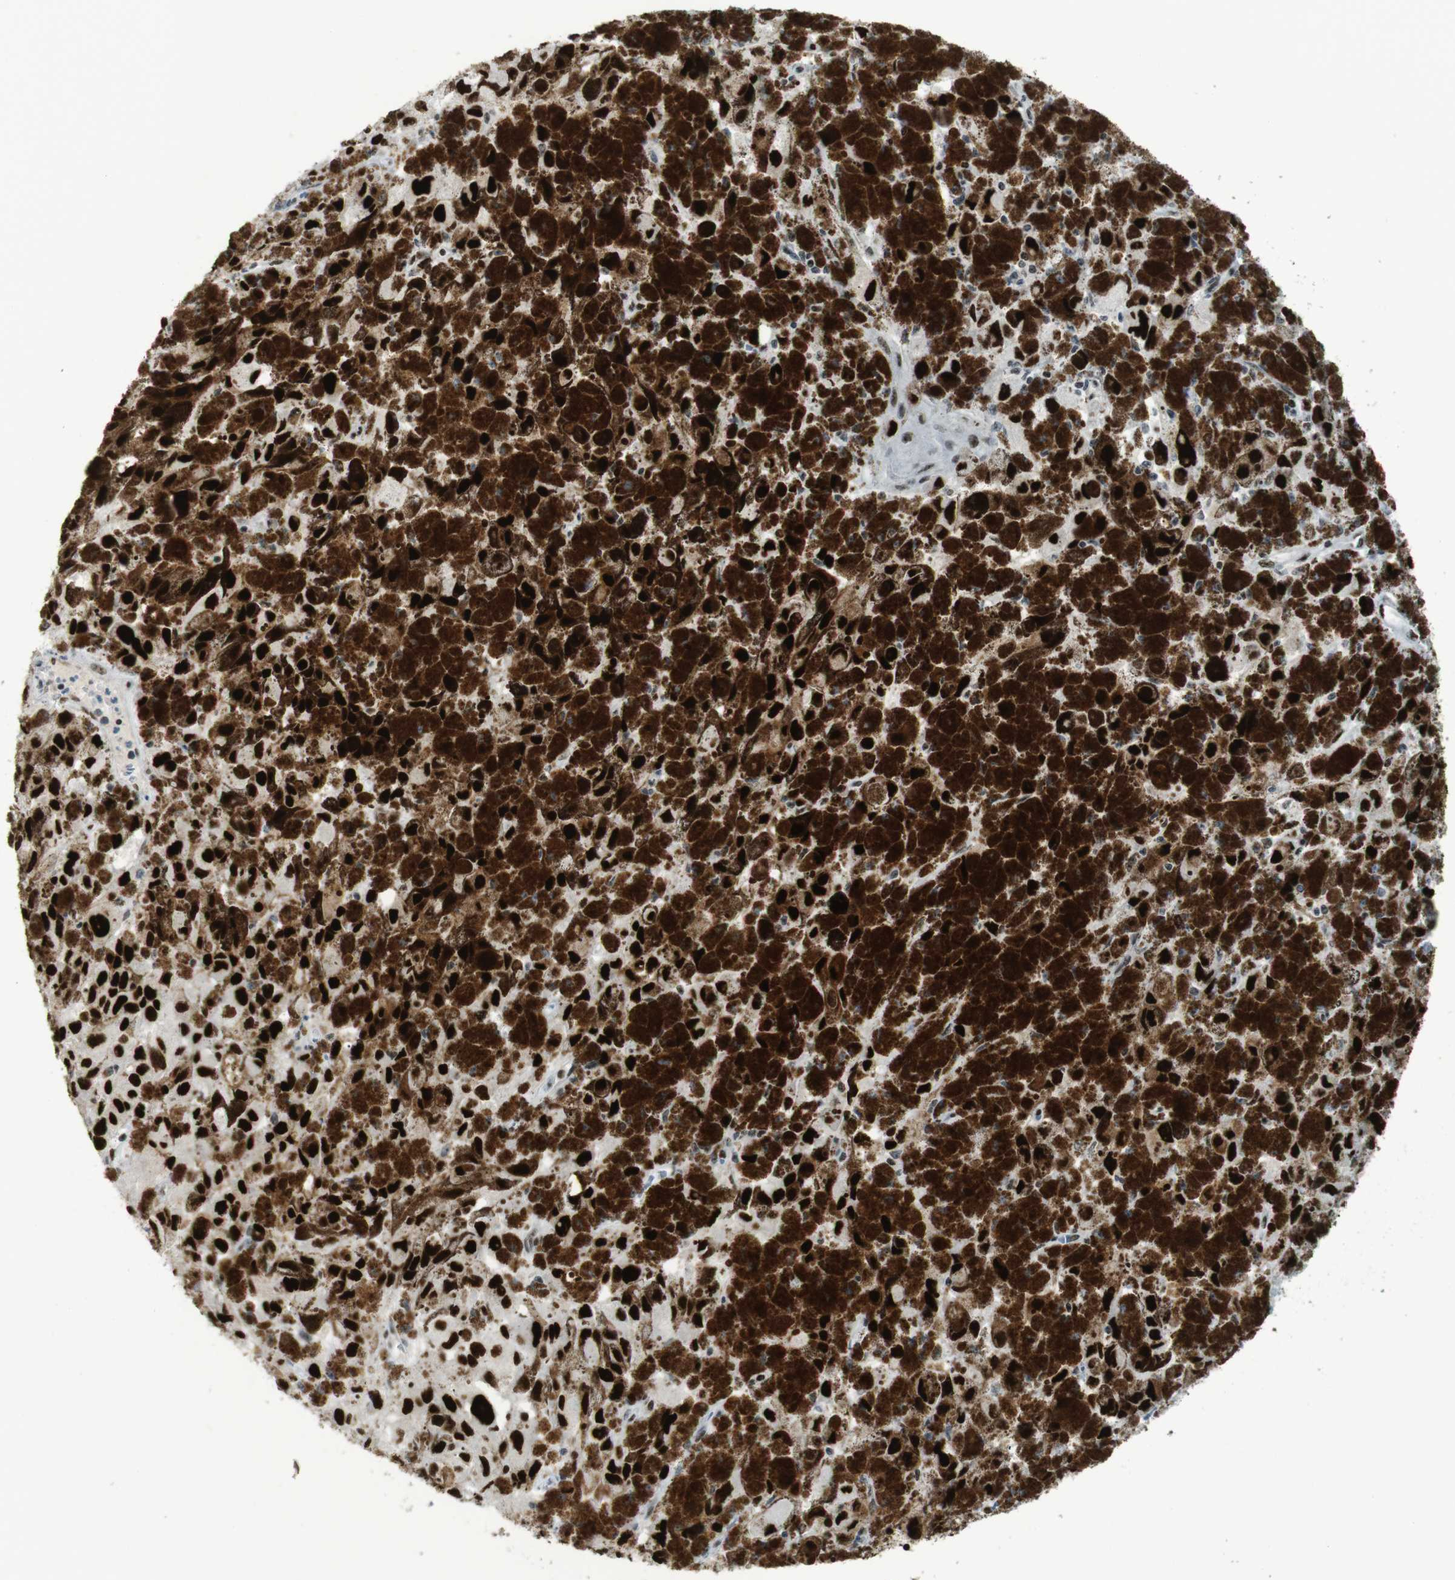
{"staining": {"intensity": "strong", "quantity": ">75%", "location": "nuclear"}, "tissue": "melanoma", "cell_type": "Tumor cells", "image_type": "cancer", "snomed": [{"axis": "morphology", "description": "Malignant melanoma, NOS"}, {"axis": "topography", "description": "Skin"}], "caption": "Immunohistochemistry (IHC) image of neoplastic tissue: melanoma stained using IHC demonstrates high levels of strong protein expression localized specifically in the nuclear of tumor cells, appearing as a nuclear brown color.", "gene": "RIOX2", "patient": {"sex": "female", "age": 104}}